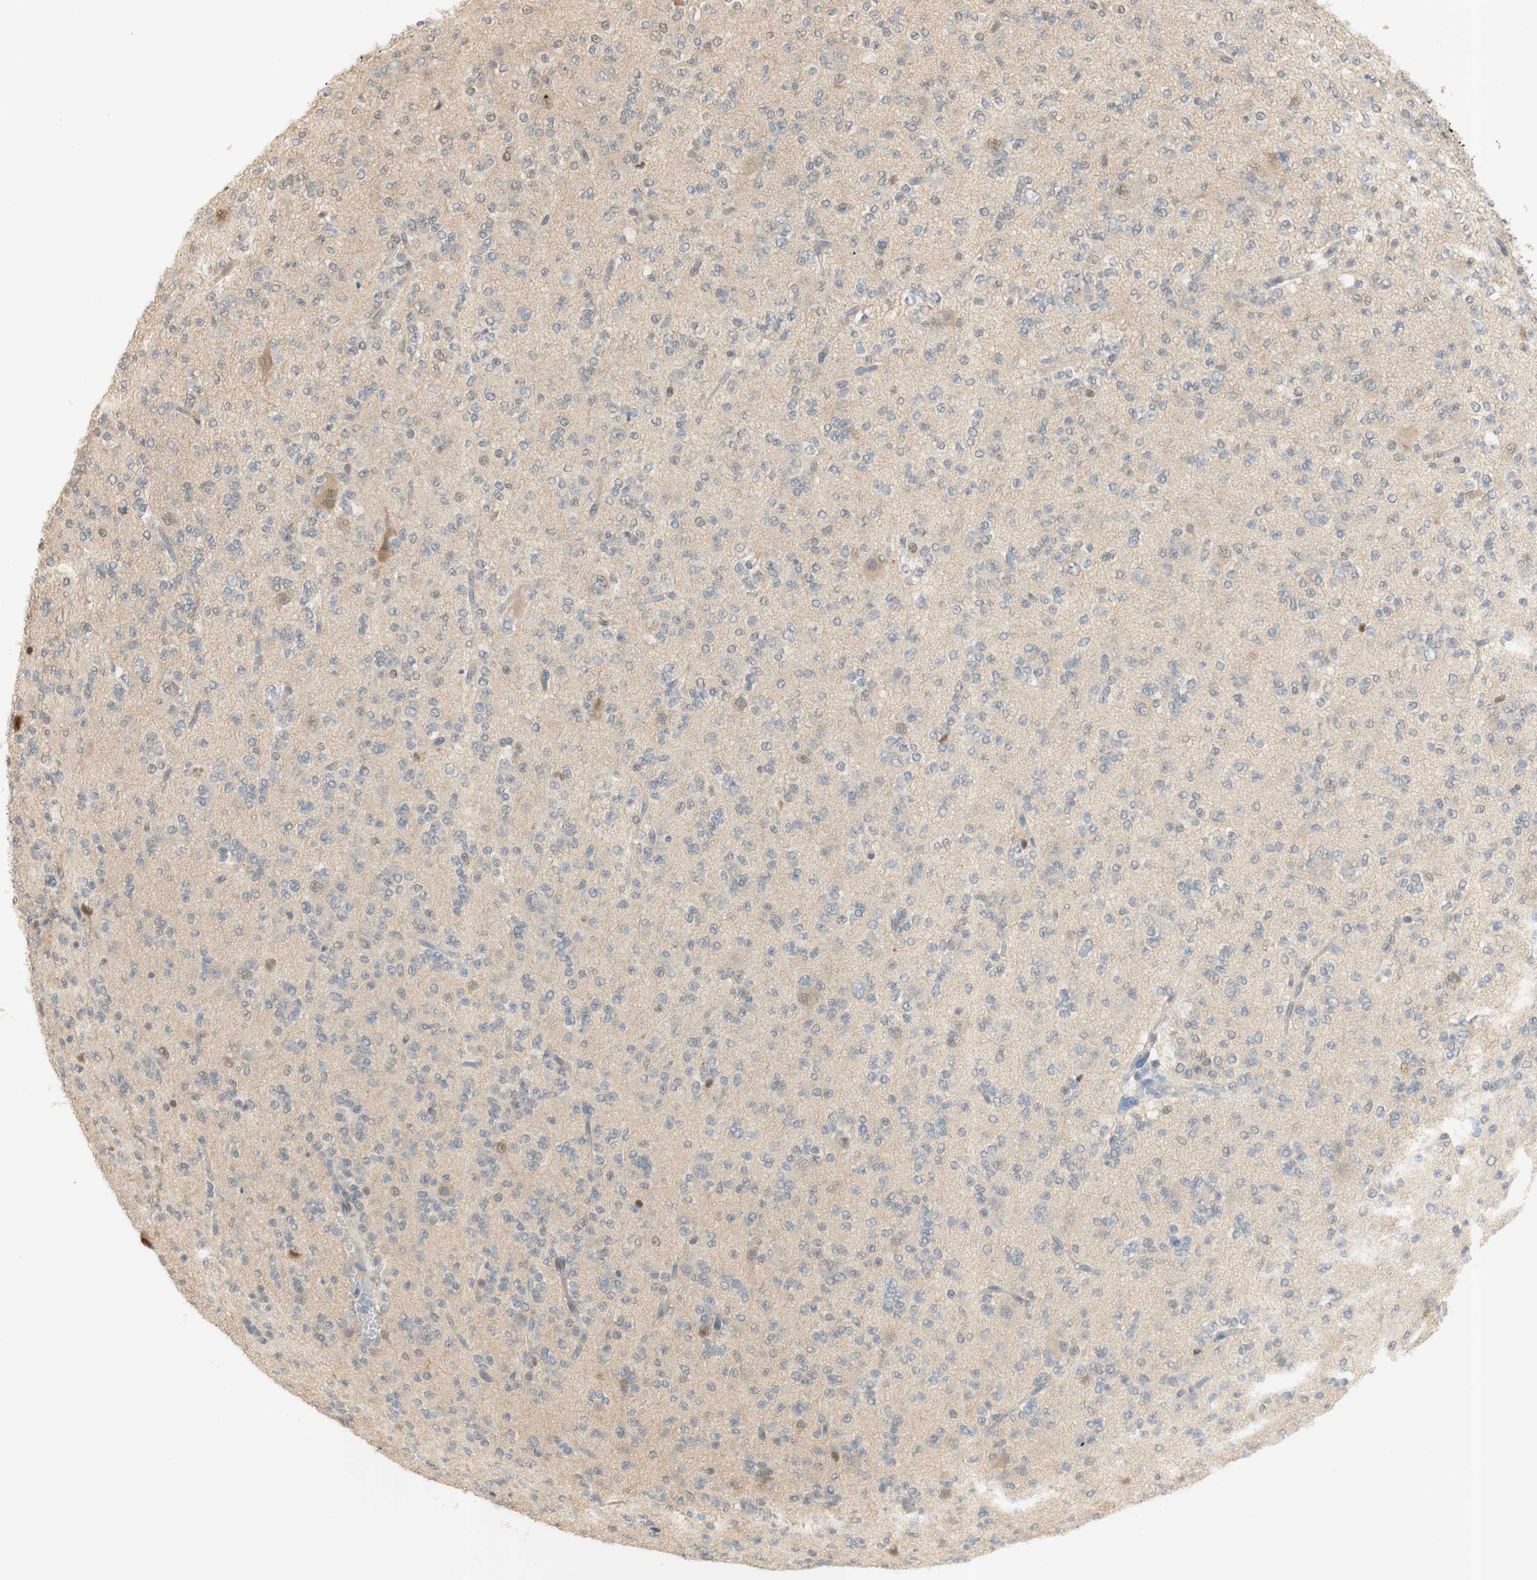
{"staining": {"intensity": "negative", "quantity": "none", "location": "none"}, "tissue": "glioma", "cell_type": "Tumor cells", "image_type": "cancer", "snomed": [{"axis": "morphology", "description": "Glioma, malignant, Low grade"}, {"axis": "topography", "description": "Brain"}], "caption": "High magnification brightfield microscopy of malignant low-grade glioma stained with DAB (3,3'-diaminobenzidine) (brown) and counterstained with hematoxylin (blue): tumor cells show no significant staining.", "gene": "NAP1L4", "patient": {"sex": "male", "age": 38}}